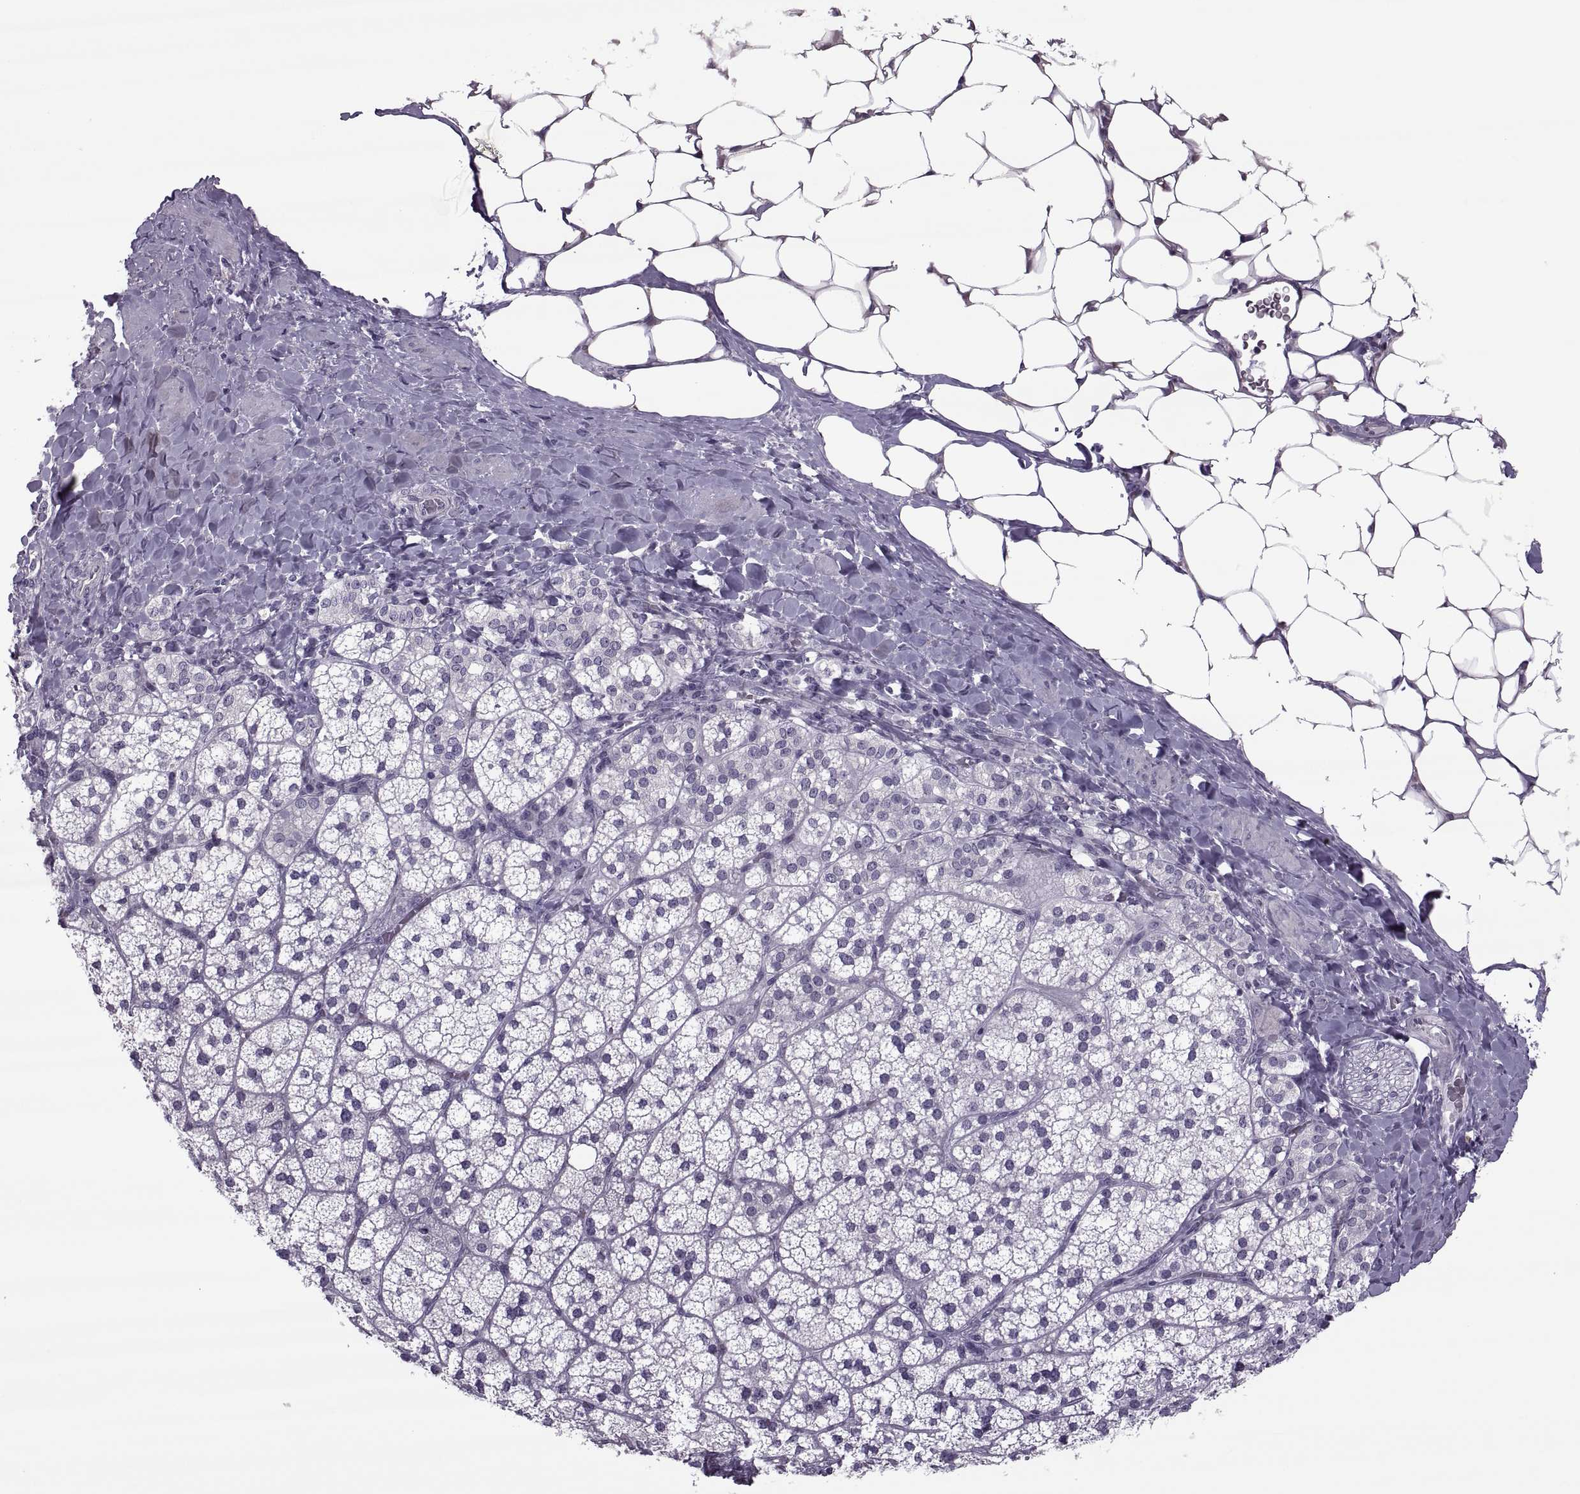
{"staining": {"intensity": "negative", "quantity": "none", "location": "none"}, "tissue": "adrenal gland", "cell_type": "Glandular cells", "image_type": "normal", "snomed": [{"axis": "morphology", "description": "Normal tissue, NOS"}, {"axis": "topography", "description": "Adrenal gland"}], "caption": "High power microscopy micrograph of an immunohistochemistry micrograph of benign adrenal gland, revealing no significant positivity in glandular cells.", "gene": "ODF3", "patient": {"sex": "male", "age": 53}}